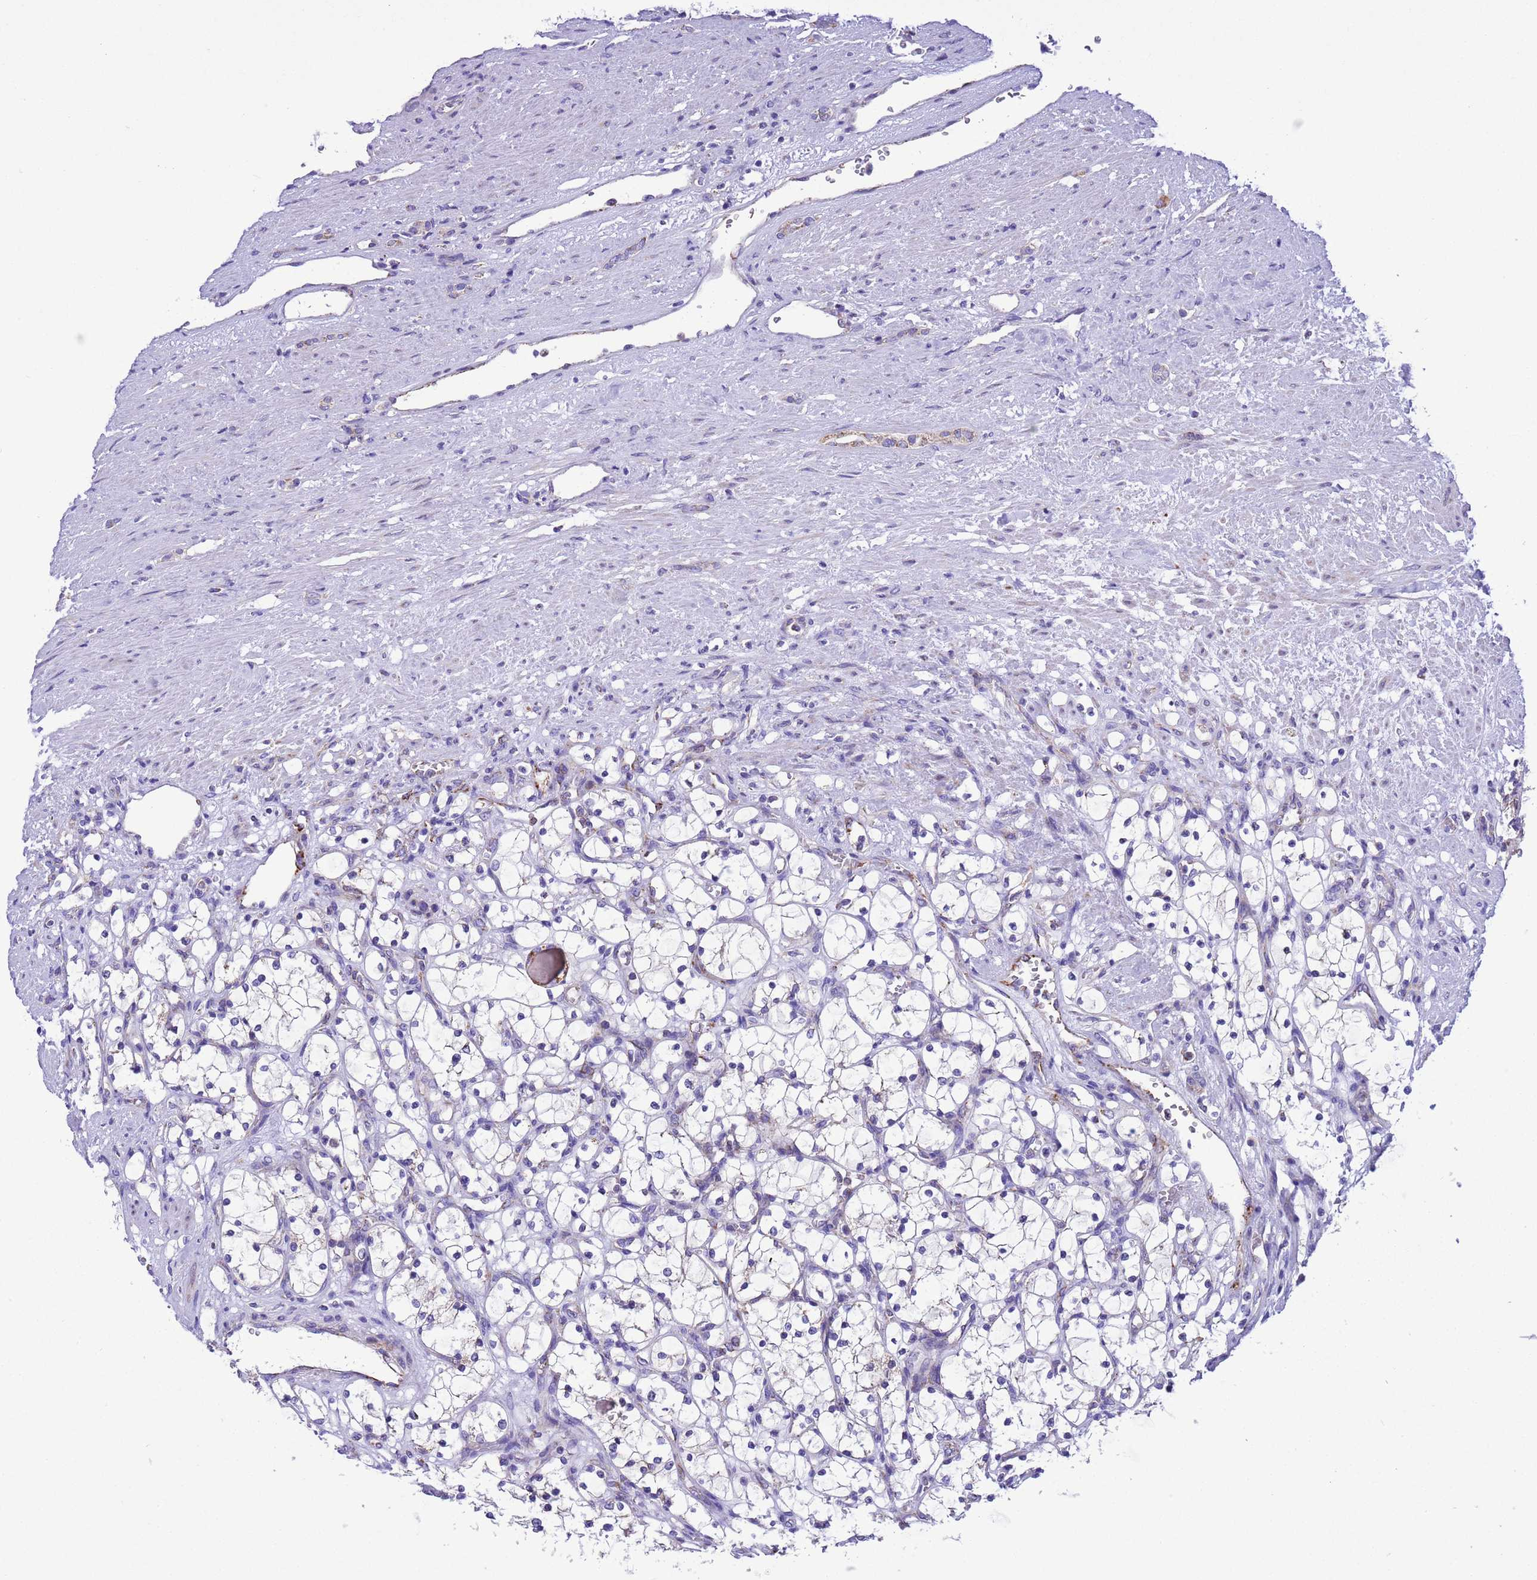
{"staining": {"intensity": "negative", "quantity": "none", "location": "none"}, "tissue": "renal cancer", "cell_type": "Tumor cells", "image_type": "cancer", "snomed": [{"axis": "morphology", "description": "Adenocarcinoma, NOS"}, {"axis": "topography", "description": "Kidney"}], "caption": "This is a micrograph of IHC staining of renal adenocarcinoma, which shows no positivity in tumor cells.", "gene": "CCDC191", "patient": {"sex": "female", "age": 69}}